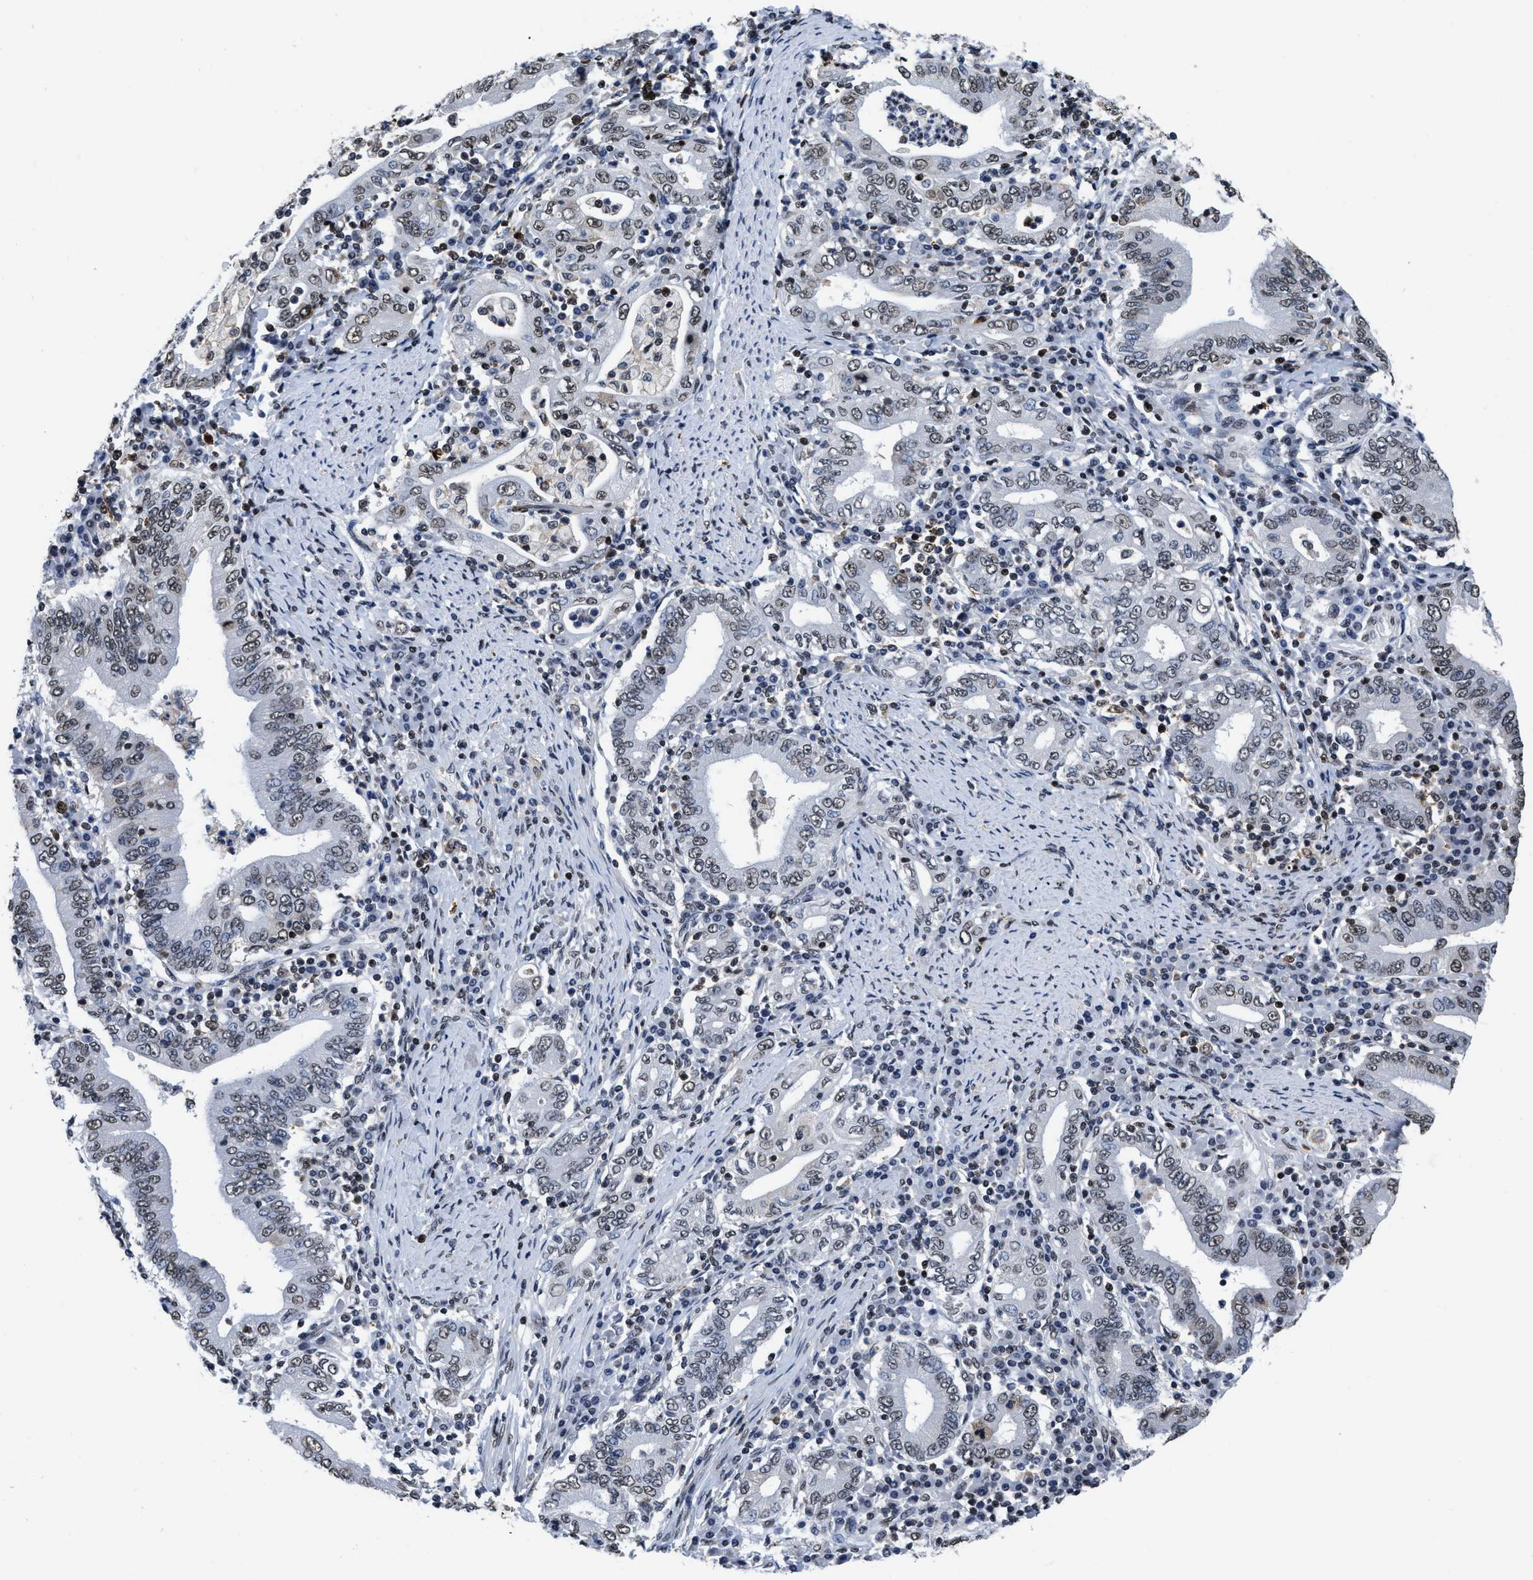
{"staining": {"intensity": "weak", "quantity": "25%-75%", "location": "nuclear"}, "tissue": "stomach cancer", "cell_type": "Tumor cells", "image_type": "cancer", "snomed": [{"axis": "morphology", "description": "Normal tissue, NOS"}, {"axis": "morphology", "description": "Adenocarcinoma, NOS"}, {"axis": "topography", "description": "Esophagus"}, {"axis": "topography", "description": "Stomach, upper"}, {"axis": "topography", "description": "Peripheral nerve tissue"}], "caption": "Immunohistochemistry (IHC) of stomach cancer exhibits low levels of weak nuclear staining in about 25%-75% of tumor cells.", "gene": "SUPT16H", "patient": {"sex": "male", "age": 62}}